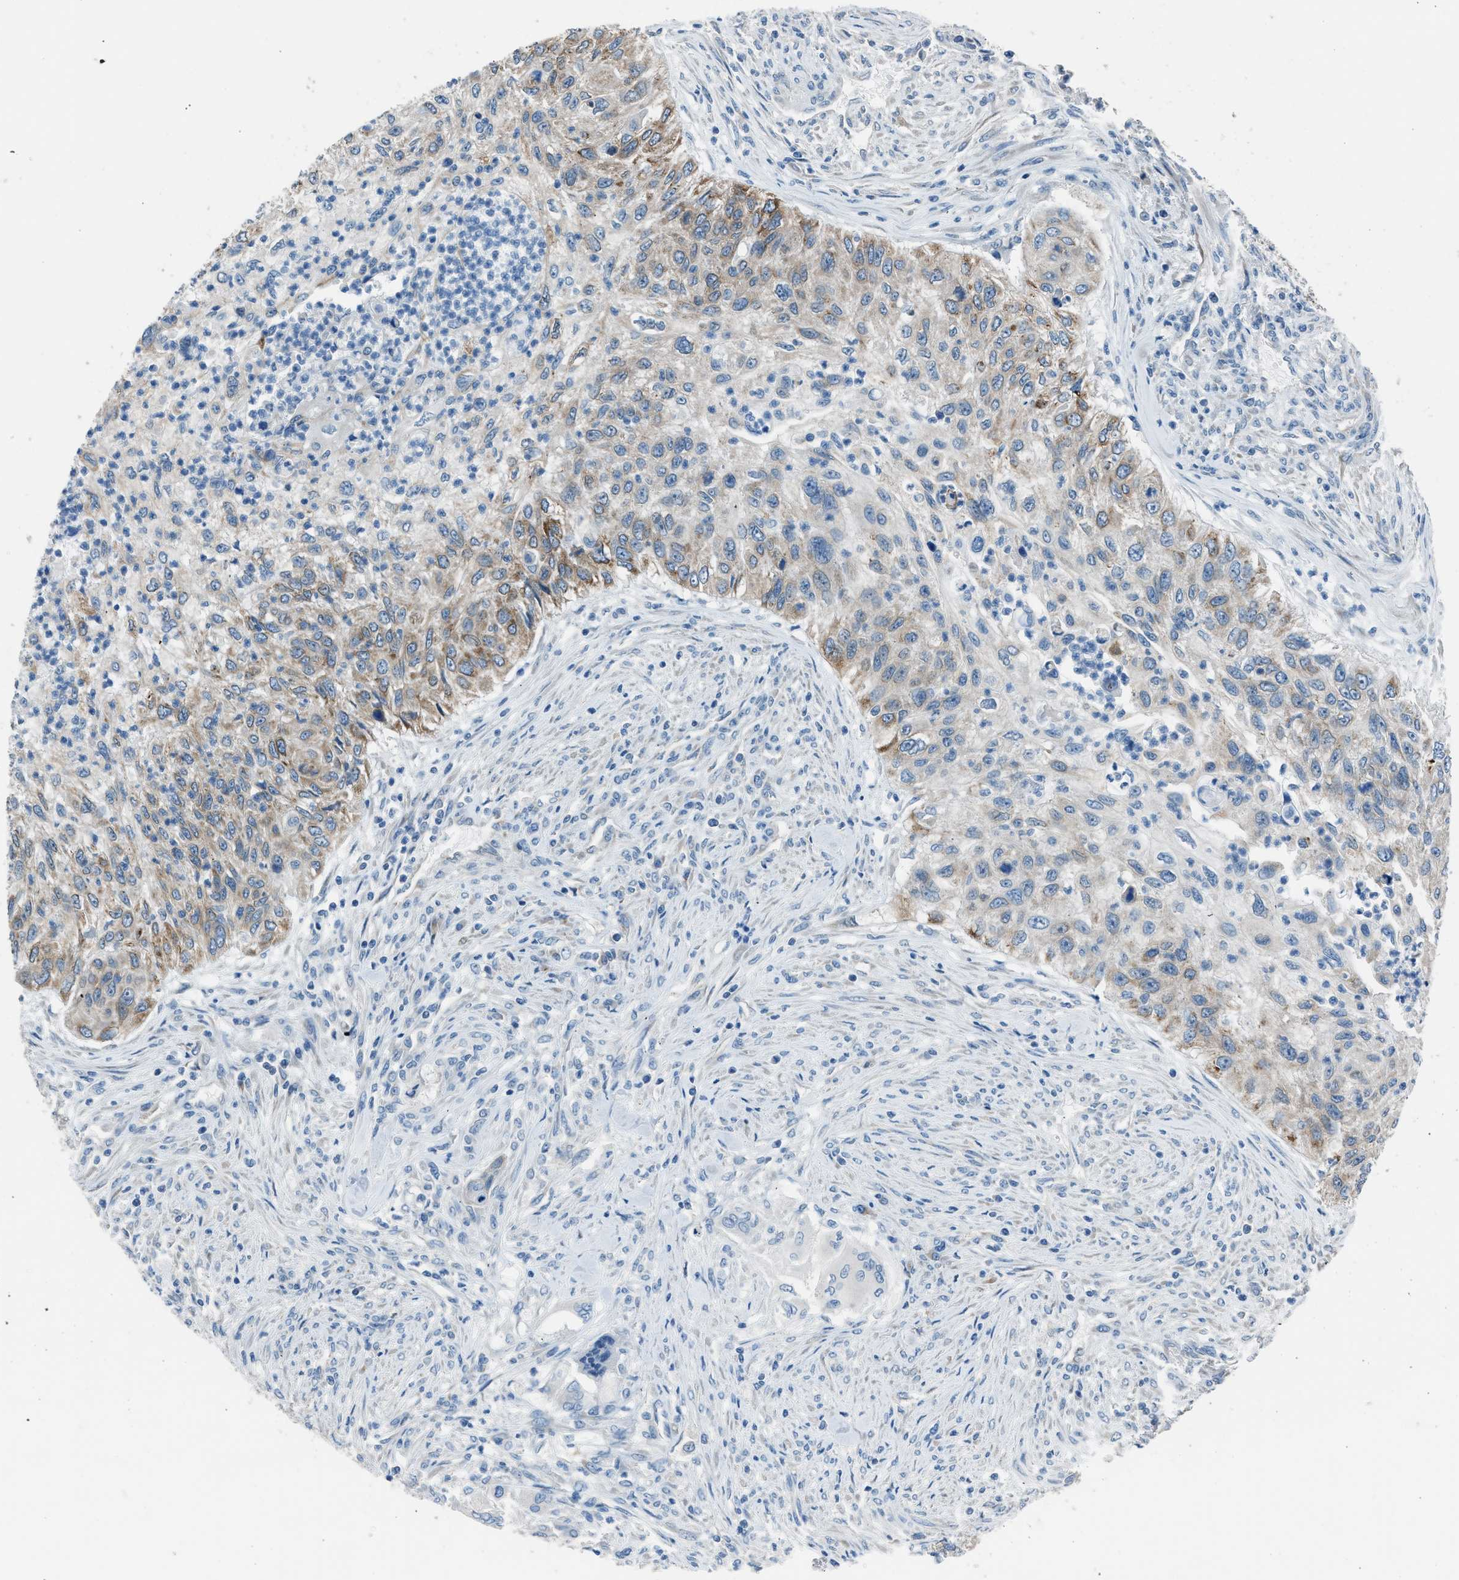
{"staining": {"intensity": "moderate", "quantity": "<25%", "location": "cytoplasmic/membranous"}, "tissue": "urothelial cancer", "cell_type": "Tumor cells", "image_type": "cancer", "snomed": [{"axis": "morphology", "description": "Urothelial carcinoma, High grade"}, {"axis": "topography", "description": "Urinary bladder"}], "caption": "IHC photomicrograph of urothelial cancer stained for a protein (brown), which displays low levels of moderate cytoplasmic/membranous positivity in about <25% of tumor cells.", "gene": "RNF41", "patient": {"sex": "female", "age": 60}}